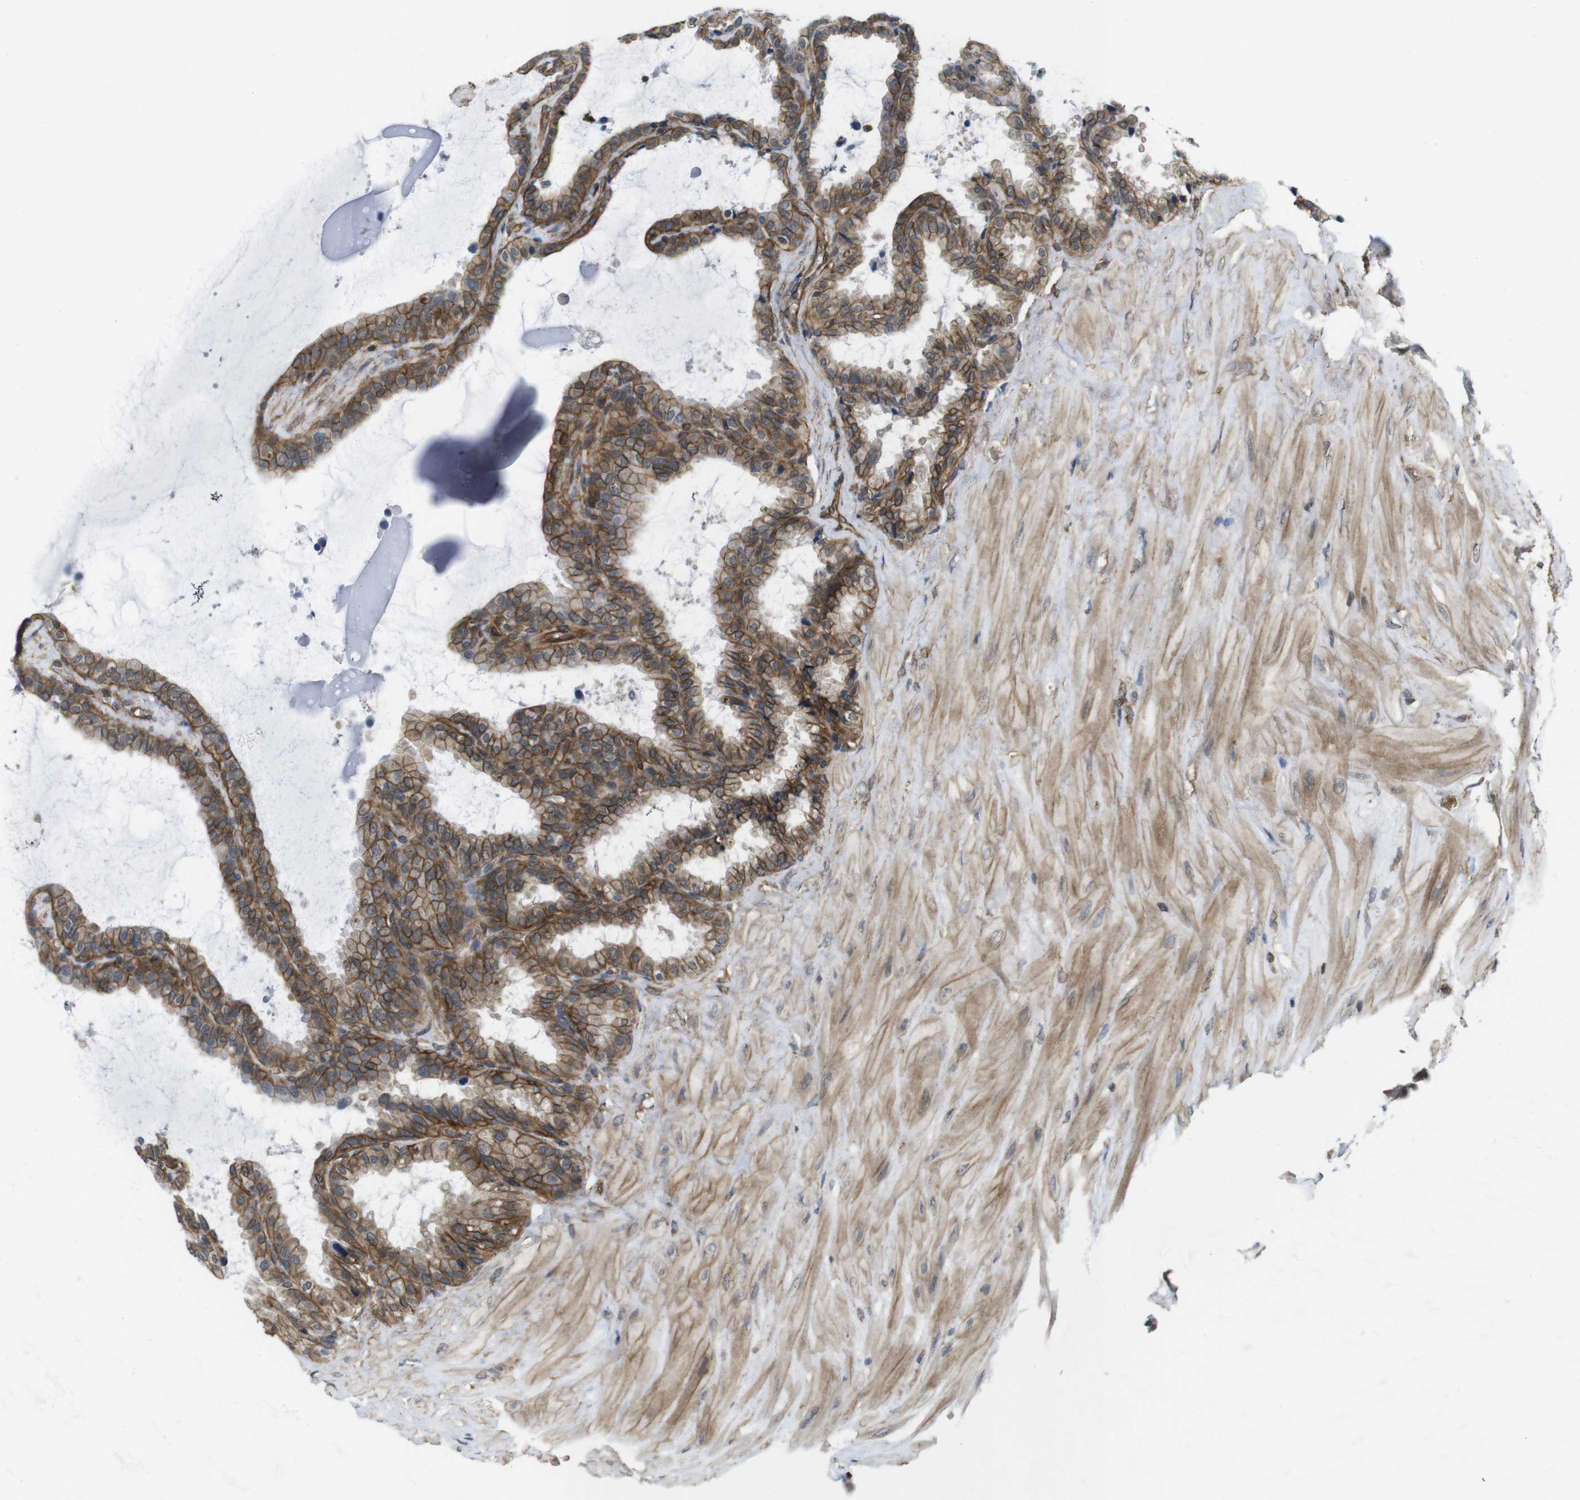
{"staining": {"intensity": "moderate", "quantity": ">75%", "location": "cytoplasmic/membranous"}, "tissue": "seminal vesicle", "cell_type": "Glandular cells", "image_type": "normal", "snomed": [{"axis": "morphology", "description": "Normal tissue, NOS"}, {"axis": "topography", "description": "Seminal veicle"}], "caption": "High-magnification brightfield microscopy of benign seminal vesicle stained with DAB (3,3'-diaminobenzidine) (brown) and counterstained with hematoxylin (blue). glandular cells exhibit moderate cytoplasmic/membranous staining is identified in about>75% of cells.", "gene": "ZDHHC5", "patient": {"sex": "male", "age": 46}}